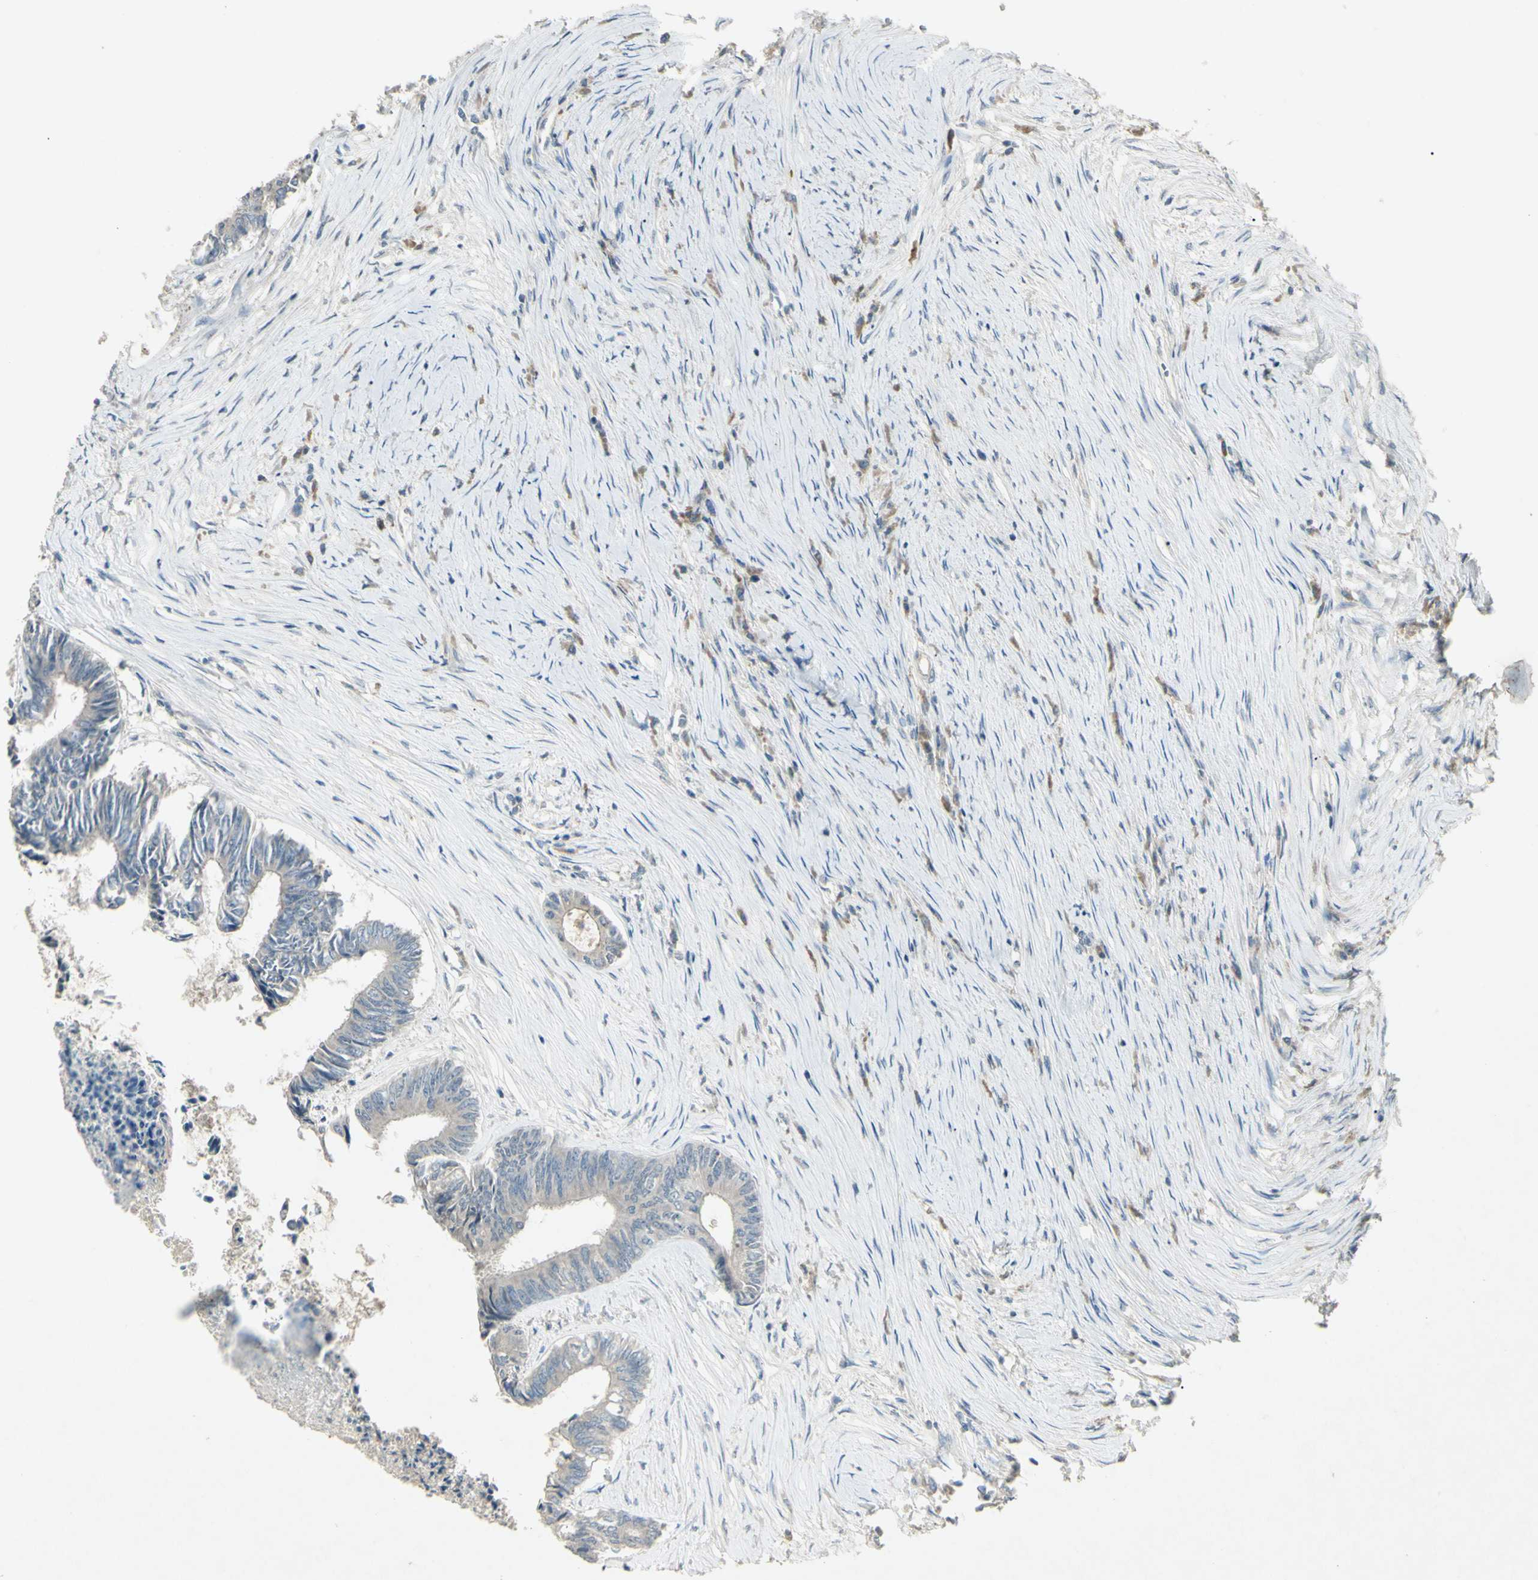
{"staining": {"intensity": "negative", "quantity": "none", "location": "none"}, "tissue": "colorectal cancer", "cell_type": "Tumor cells", "image_type": "cancer", "snomed": [{"axis": "morphology", "description": "Adenocarcinoma, NOS"}, {"axis": "topography", "description": "Rectum"}], "caption": "Micrograph shows no significant protein expression in tumor cells of colorectal adenocarcinoma.", "gene": "TIMM21", "patient": {"sex": "male", "age": 63}}